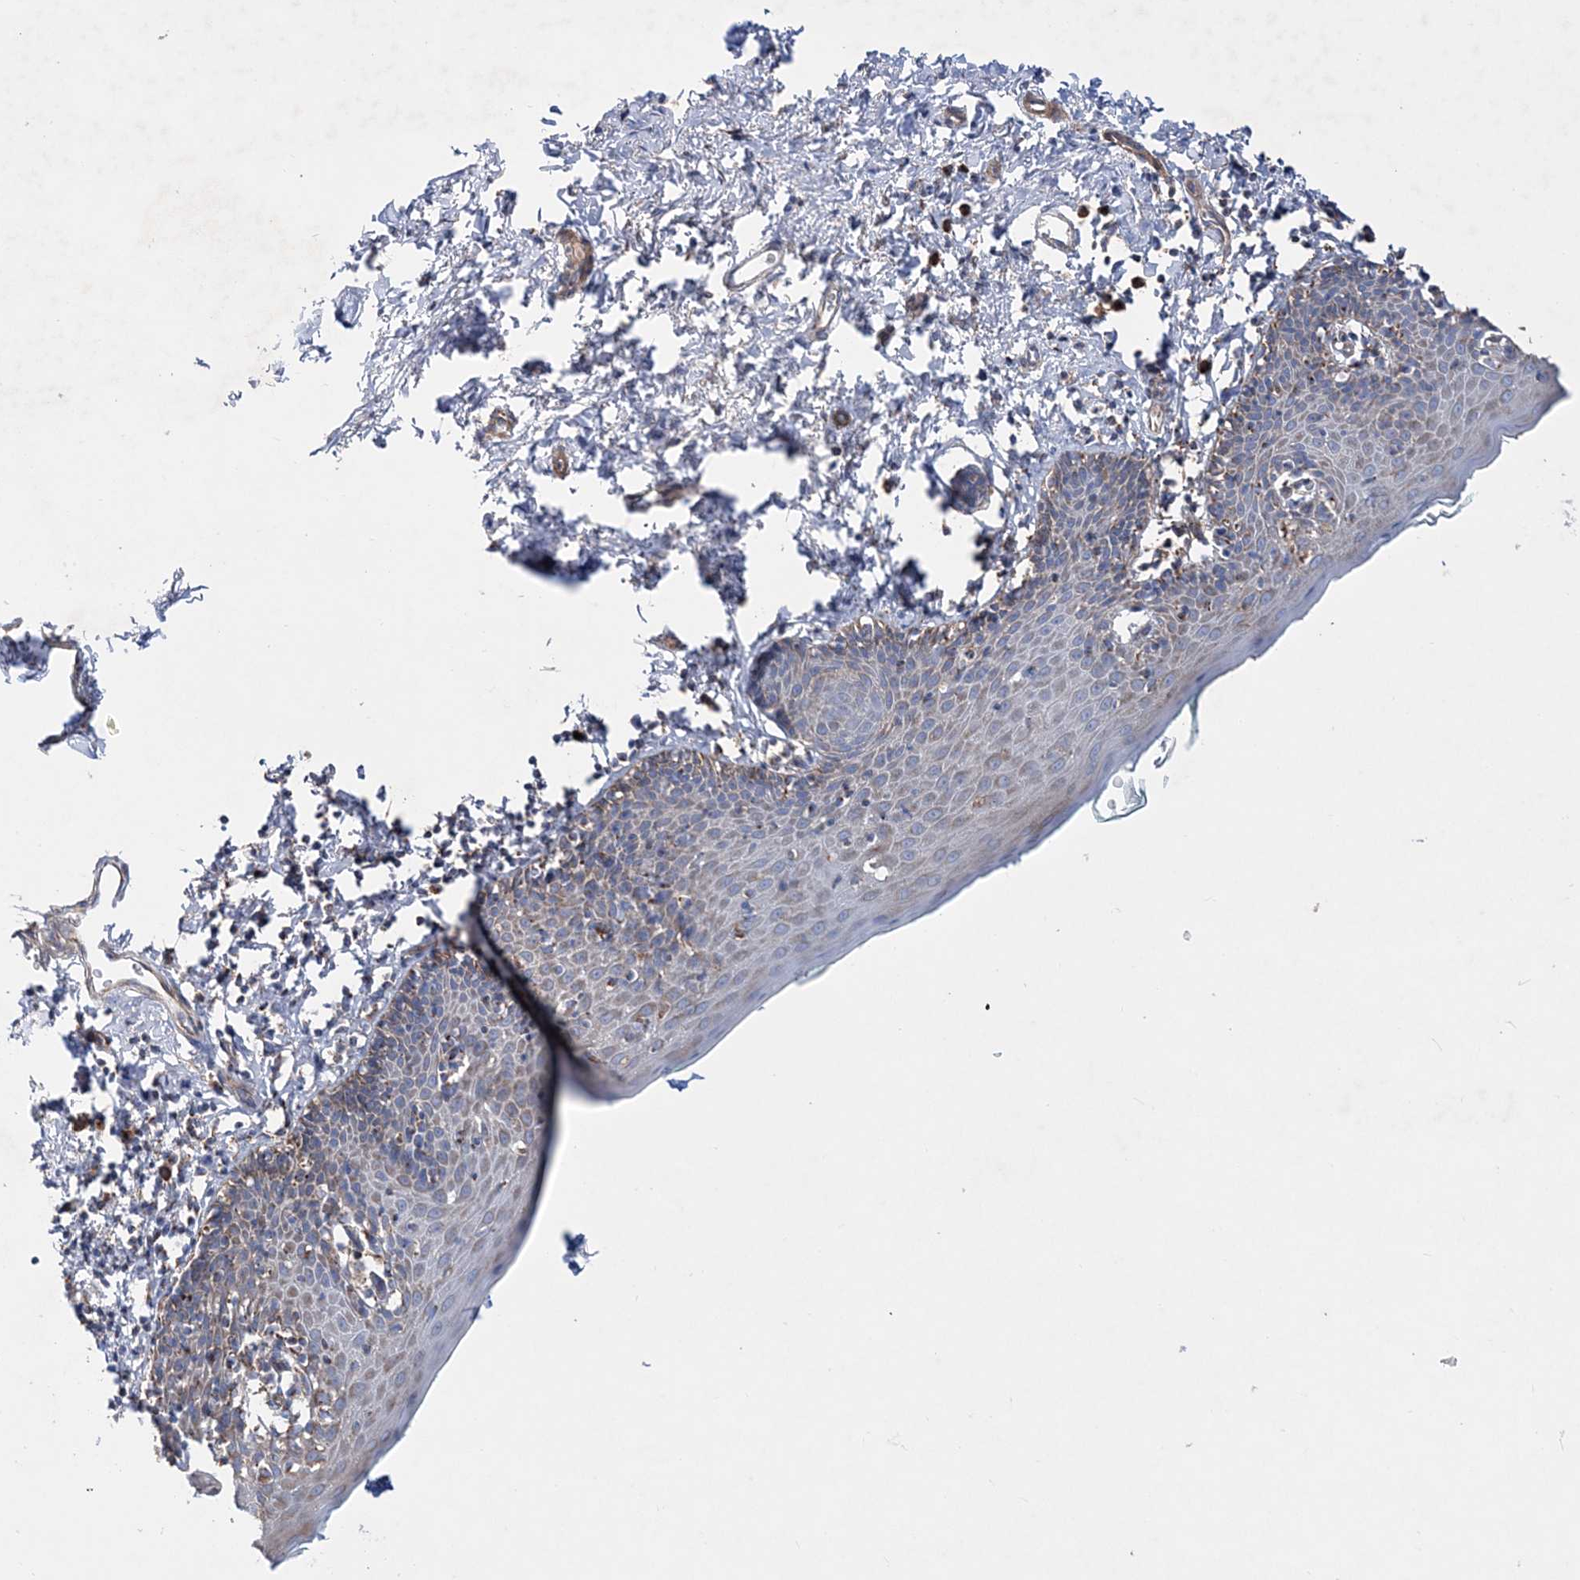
{"staining": {"intensity": "weak", "quantity": "<25%", "location": "cytoplasmic/membranous"}, "tissue": "skin", "cell_type": "Epidermal cells", "image_type": "normal", "snomed": [{"axis": "morphology", "description": "Normal tissue, NOS"}, {"axis": "topography", "description": "Vulva"}], "caption": "Skin was stained to show a protein in brown. There is no significant expression in epidermal cells. (Stains: DAB (3,3'-diaminobenzidine) immunohistochemistry with hematoxylin counter stain, Microscopy: brightfield microscopy at high magnification).", "gene": "NGLY1", "patient": {"sex": "female", "age": 66}}